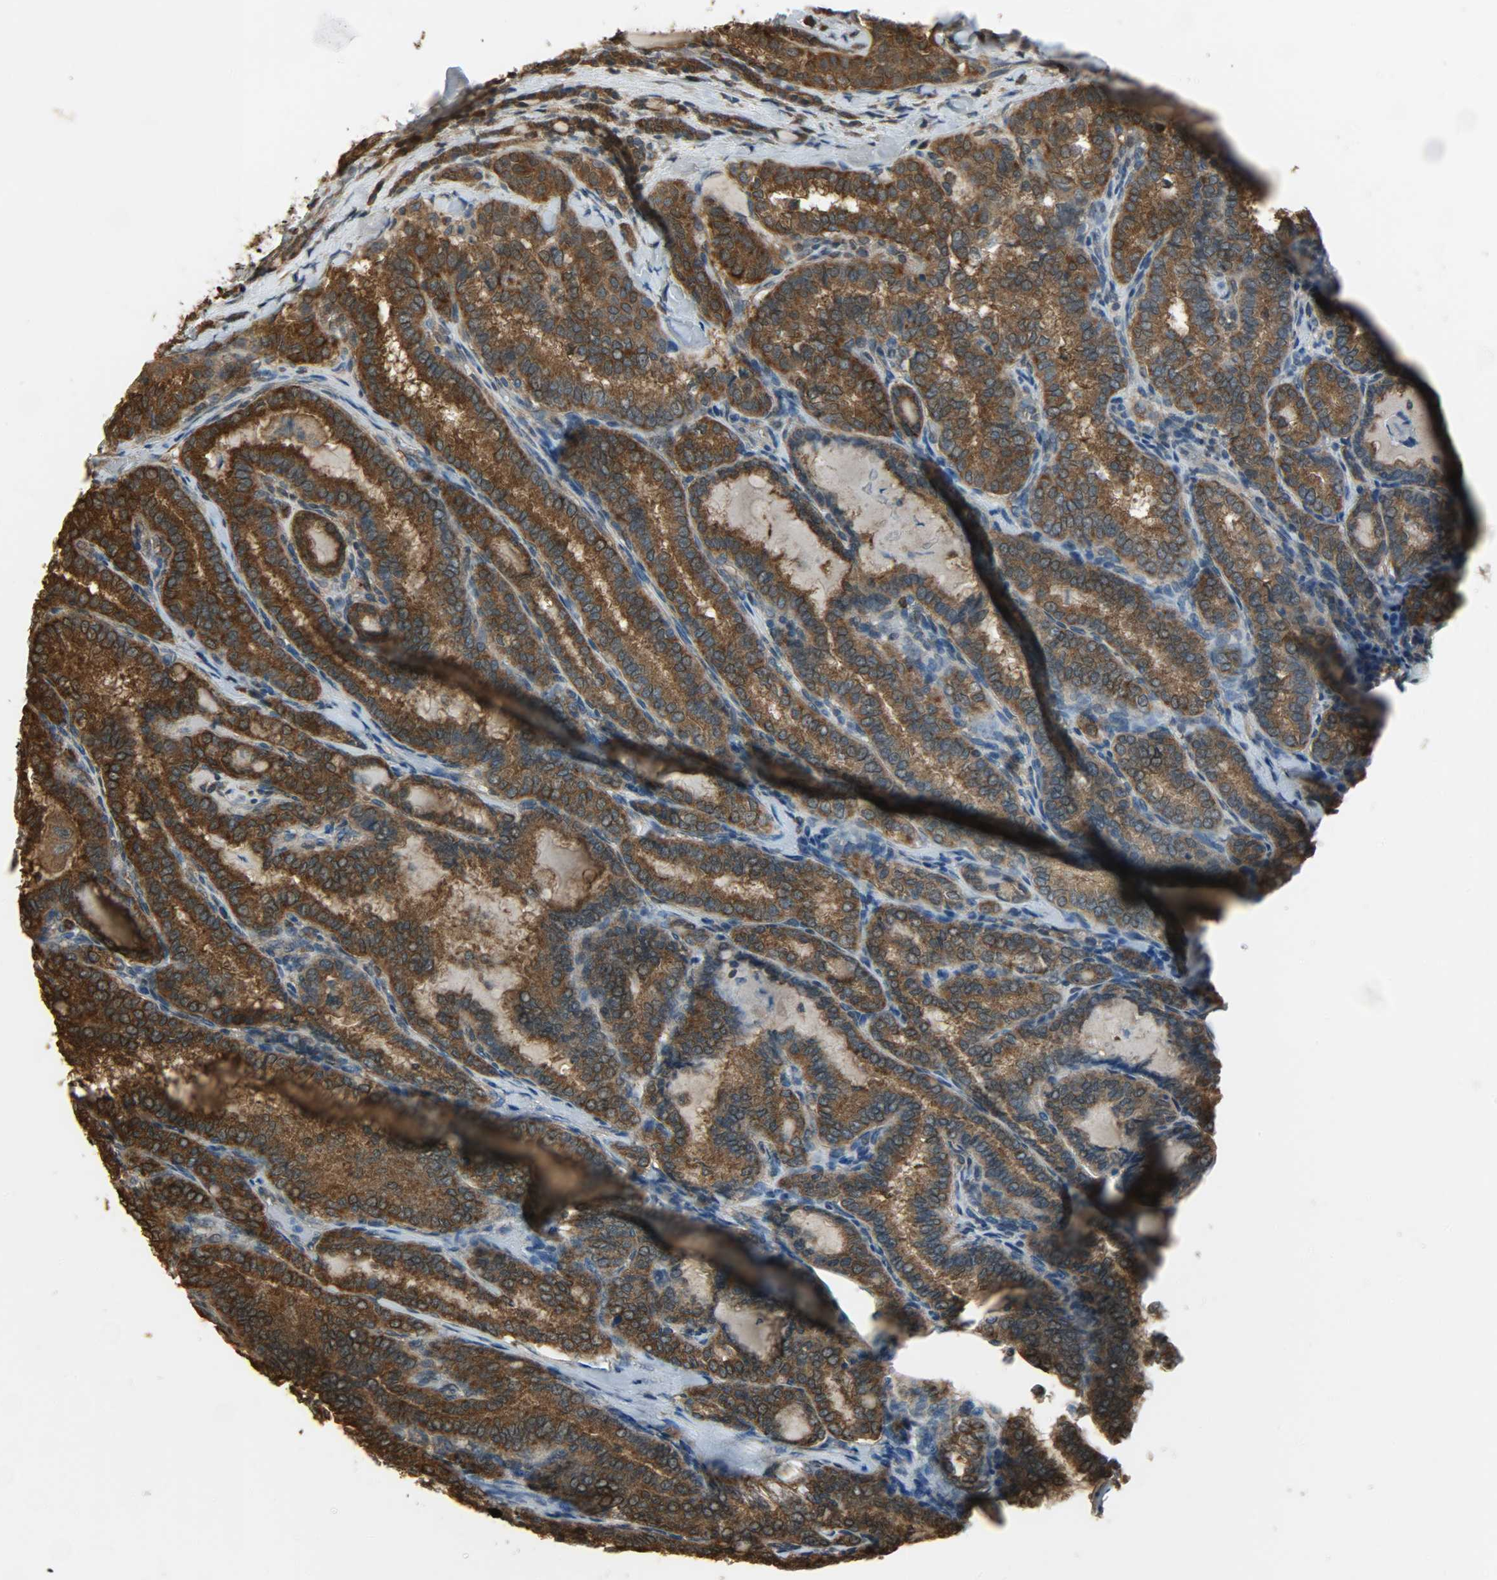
{"staining": {"intensity": "strong", "quantity": ">75%", "location": "cytoplasmic/membranous,nuclear"}, "tissue": "thyroid cancer", "cell_type": "Tumor cells", "image_type": "cancer", "snomed": [{"axis": "morphology", "description": "Papillary adenocarcinoma, NOS"}, {"axis": "topography", "description": "Thyroid gland"}], "caption": "The photomicrograph displays staining of papillary adenocarcinoma (thyroid), revealing strong cytoplasmic/membranous and nuclear protein positivity (brown color) within tumor cells.", "gene": "LDHB", "patient": {"sex": "female", "age": 30}}